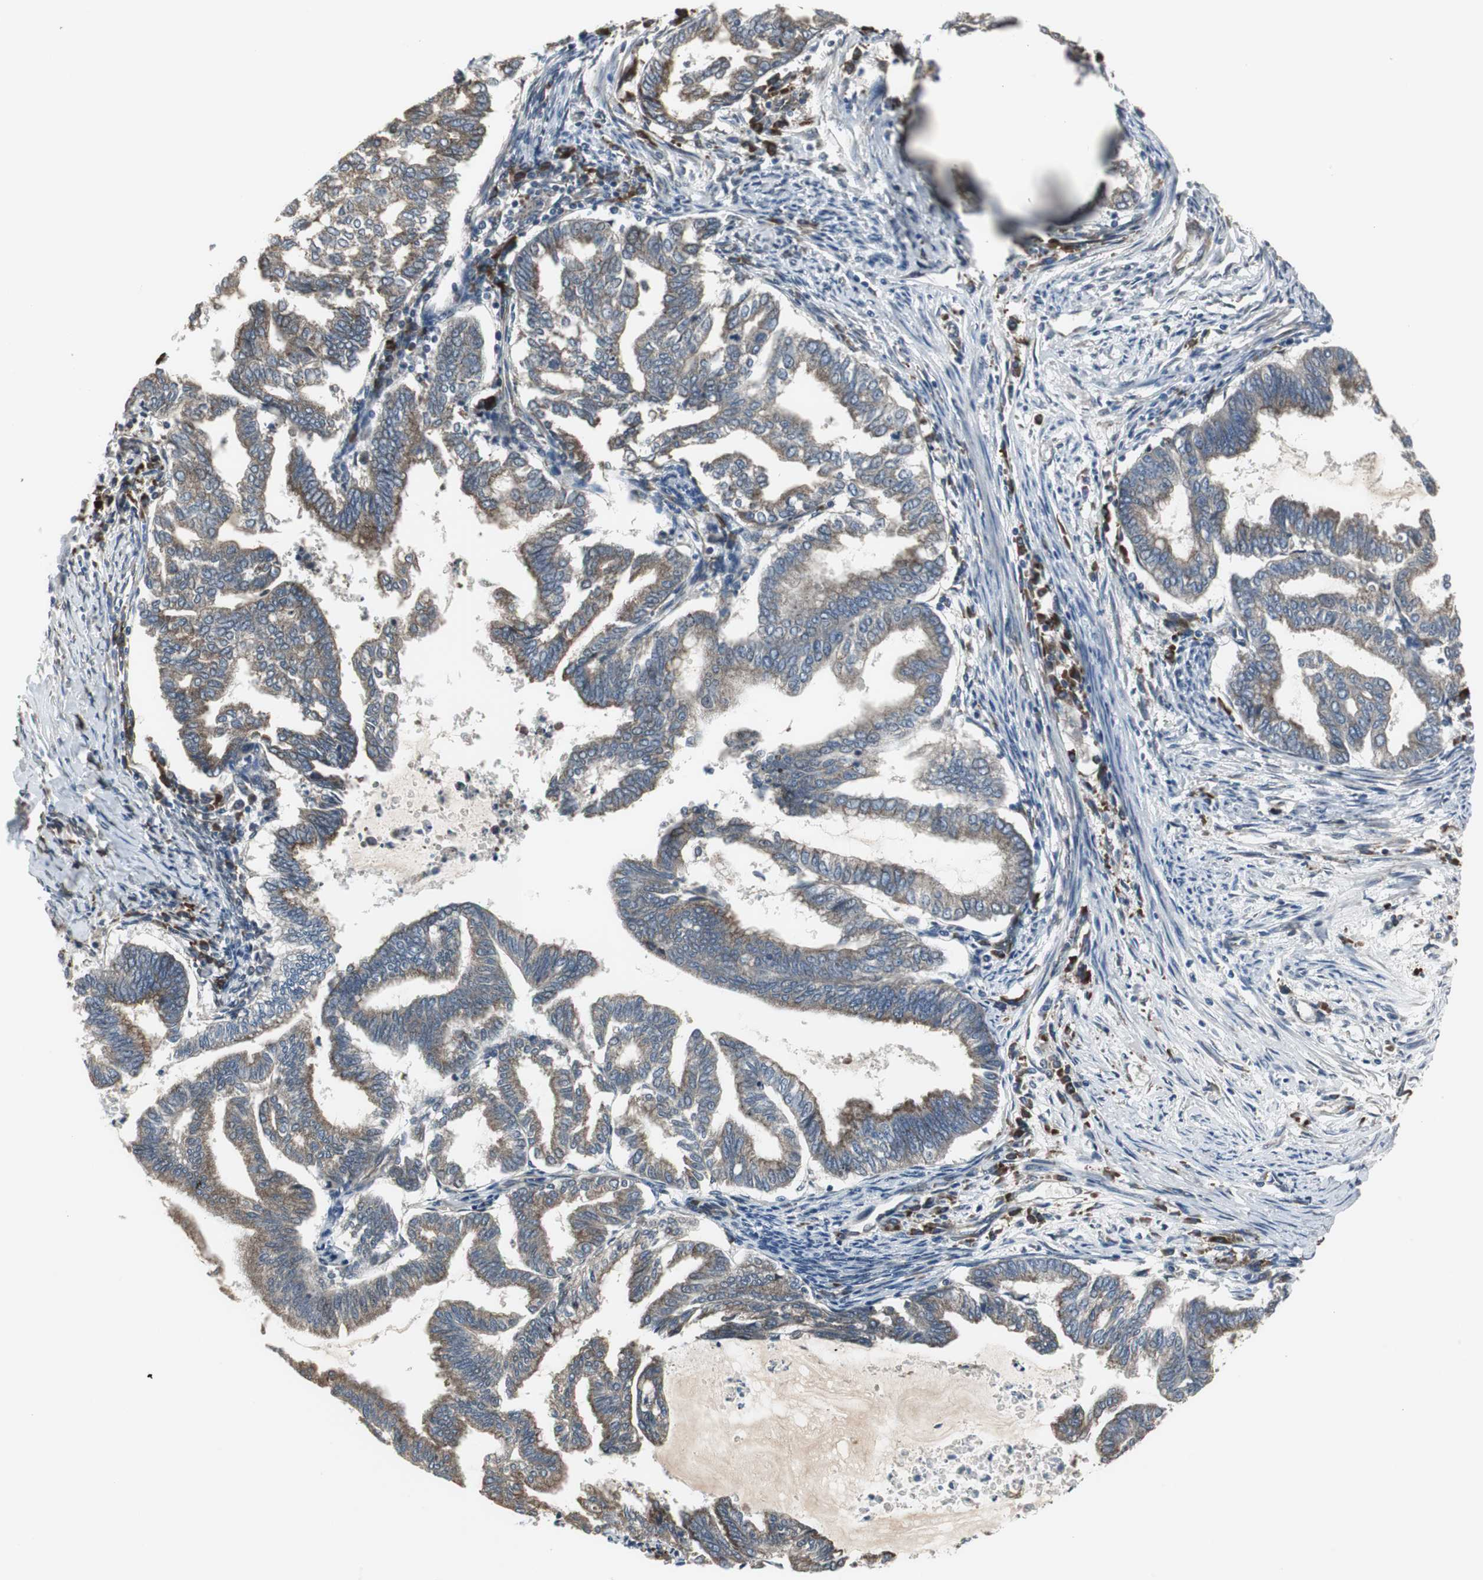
{"staining": {"intensity": "weak", "quantity": ">75%", "location": "cytoplasmic/membranous"}, "tissue": "endometrial cancer", "cell_type": "Tumor cells", "image_type": "cancer", "snomed": [{"axis": "morphology", "description": "Adenocarcinoma, NOS"}, {"axis": "topography", "description": "Endometrium"}], "caption": "Weak cytoplasmic/membranous protein positivity is appreciated in about >75% of tumor cells in adenocarcinoma (endometrial). The protein of interest is stained brown, and the nuclei are stained in blue (DAB (3,3'-diaminobenzidine) IHC with brightfield microscopy, high magnification).", "gene": "CHP1", "patient": {"sex": "female", "age": 79}}